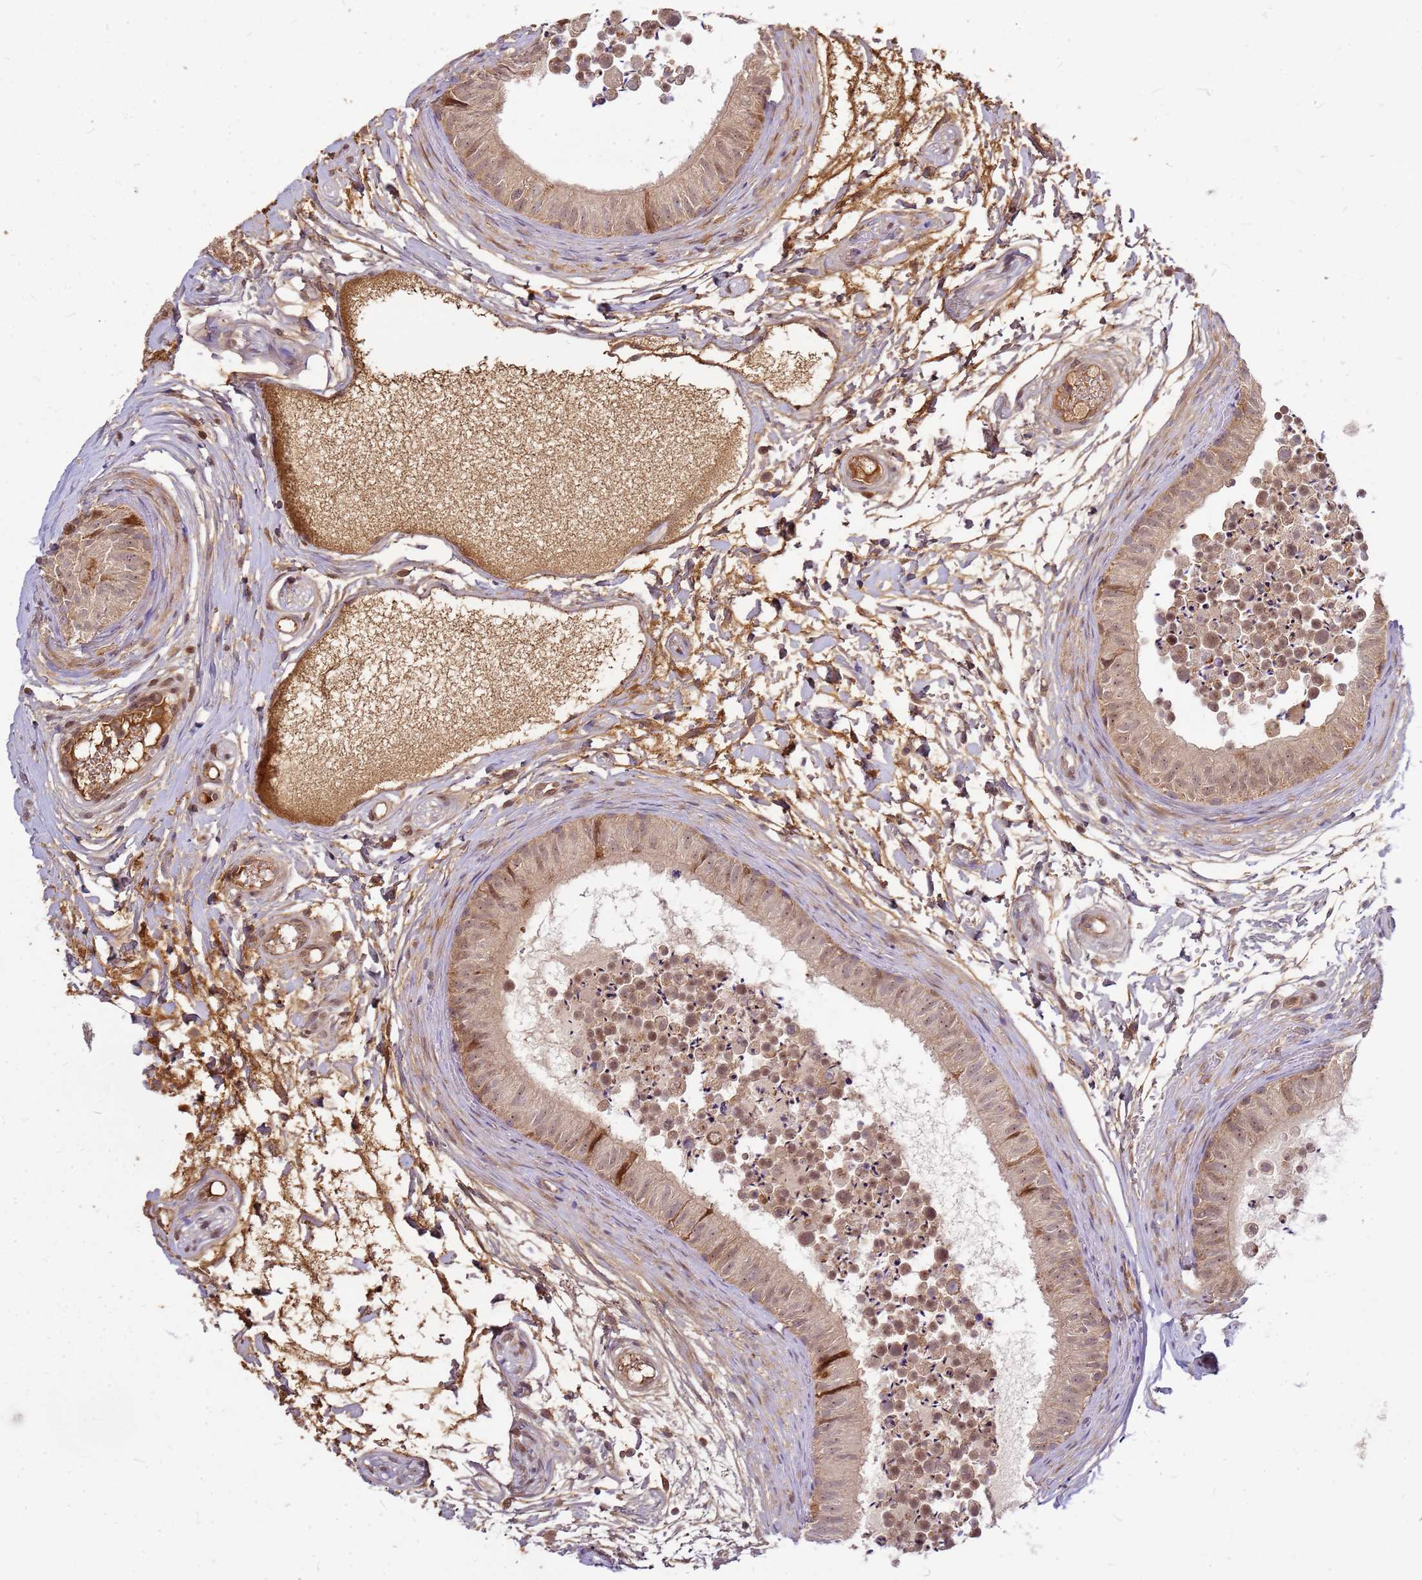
{"staining": {"intensity": "moderate", "quantity": ">75%", "location": "cytoplasmic/membranous,nuclear"}, "tissue": "epididymis", "cell_type": "Glandular cells", "image_type": "normal", "snomed": [{"axis": "morphology", "description": "Normal tissue, NOS"}, {"axis": "topography", "description": "Epididymis"}], "caption": "Immunohistochemical staining of benign epididymis reveals moderate cytoplasmic/membranous,nuclear protein staining in approximately >75% of glandular cells. (DAB IHC, brown staining for protein, blue staining for nuclei).", "gene": "CCDC159", "patient": {"sex": "male", "age": 15}}